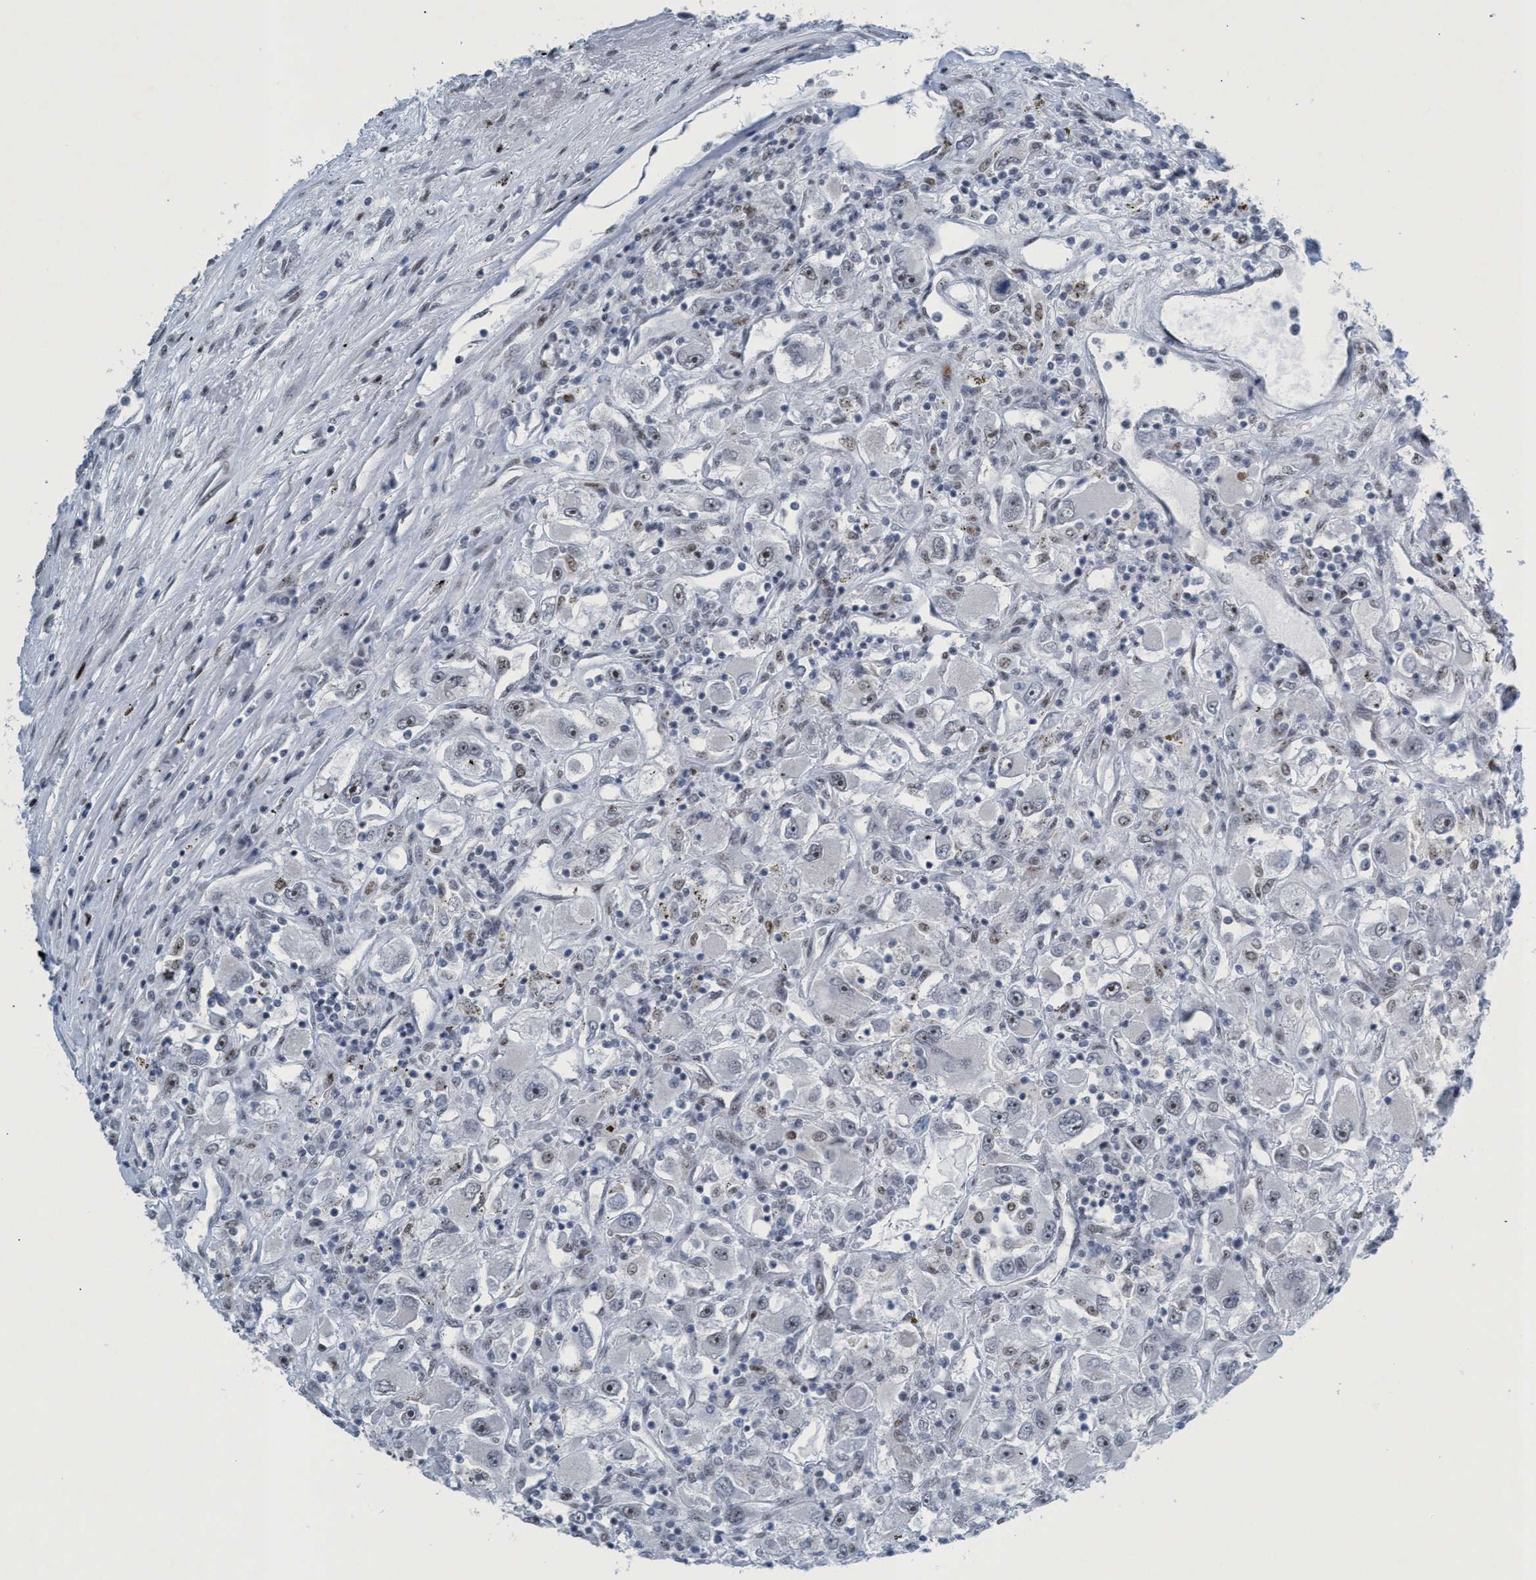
{"staining": {"intensity": "weak", "quantity": "<25%", "location": "nuclear"}, "tissue": "renal cancer", "cell_type": "Tumor cells", "image_type": "cancer", "snomed": [{"axis": "morphology", "description": "Adenocarcinoma, NOS"}, {"axis": "topography", "description": "Kidney"}], "caption": "A high-resolution image shows immunohistochemistry (IHC) staining of renal adenocarcinoma, which exhibits no significant staining in tumor cells.", "gene": "CWC27", "patient": {"sex": "female", "age": 52}}